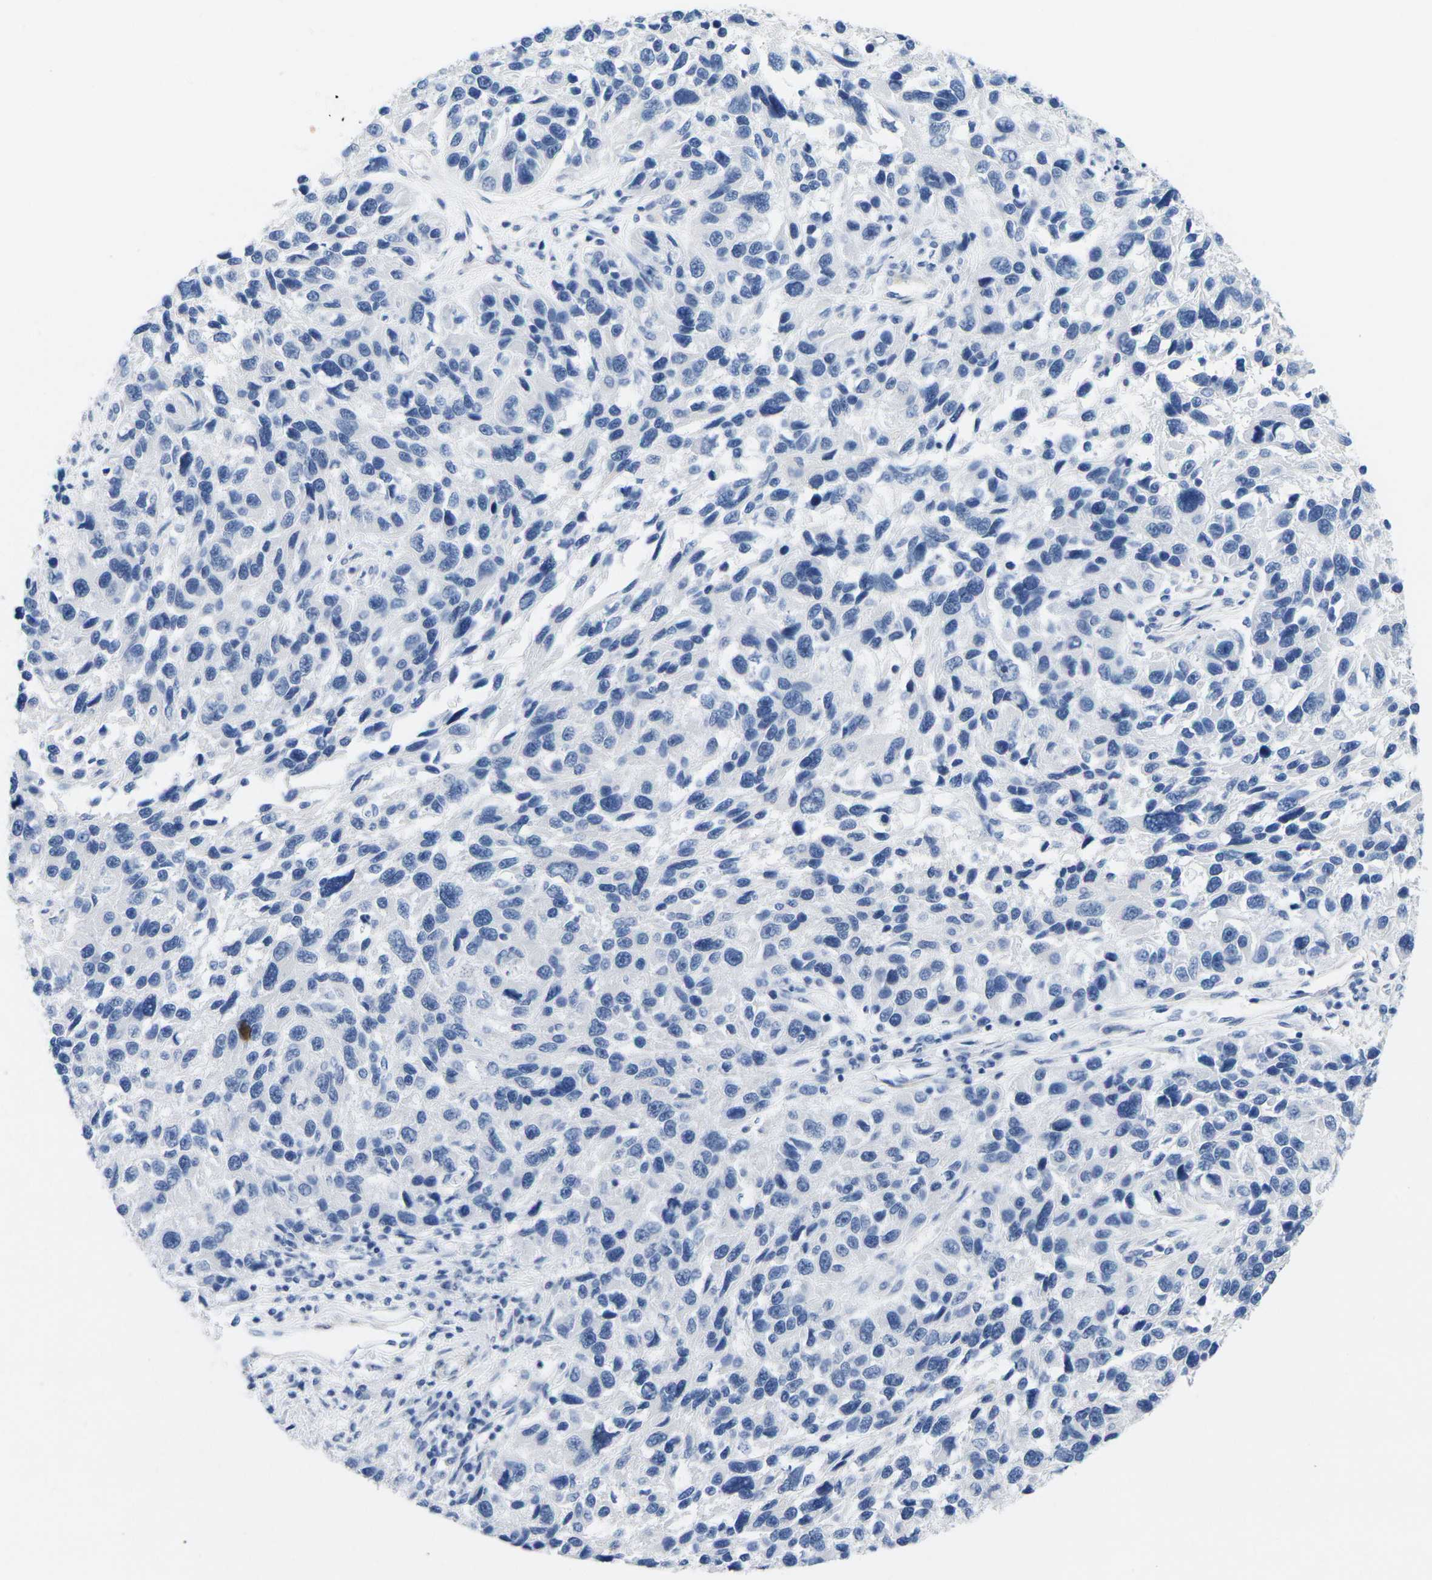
{"staining": {"intensity": "negative", "quantity": "none", "location": "none"}, "tissue": "melanoma", "cell_type": "Tumor cells", "image_type": "cancer", "snomed": [{"axis": "morphology", "description": "Malignant melanoma, NOS"}, {"axis": "topography", "description": "Skin"}], "caption": "Tumor cells show no significant staining in malignant melanoma.", "gene": "CNN1", "patient": {"sex": "male", "age": 53}}